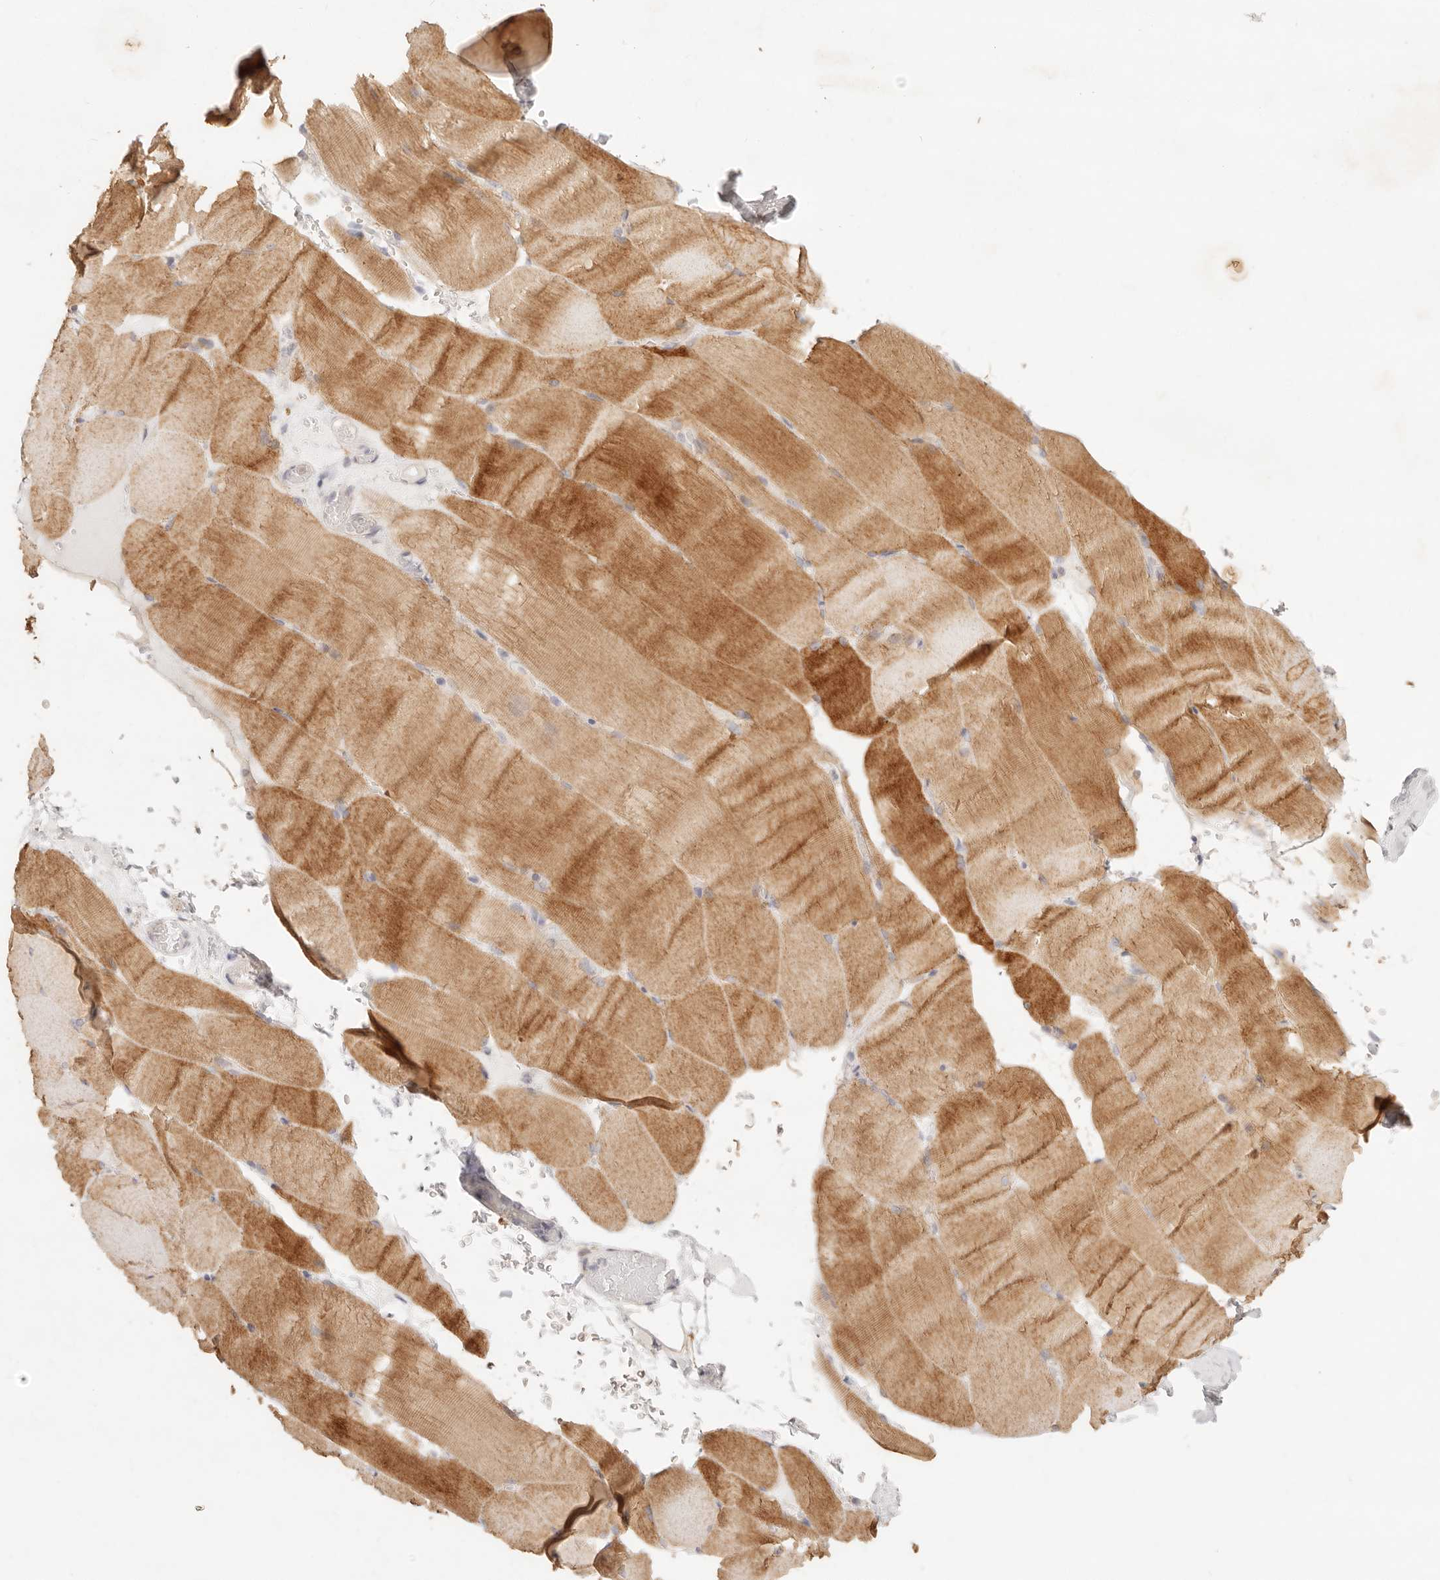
{"staining": {"intensity": "moderate", "quantity": "25%-75%", "location": "cytoplasmic/membranous"}, "tissue": "skeletal muscle", "cell_type": "Myocytes", "image_type": "normal", "snomed": [{"axis": "morphology", "description": "Normal tissue, NOS"}, {"axis": "topography", "description": "Skeletal muscle"}, {"axis": "topography", "description": "Parathyroid gland"}], "caption": "Myocytes exhibit medium levels of moderate cytoplasmic/membranous positivity in about 25%-75% of cells in benign skeletal muscle. The staining is performed using DAB (3,3'-diaminobenzidine) brown chromogen to label protein expression. The nuclei are counter-stained blue using hematoxylin.", "gene": "GPR156", "patient": {"sex": "female", "age": 37}}